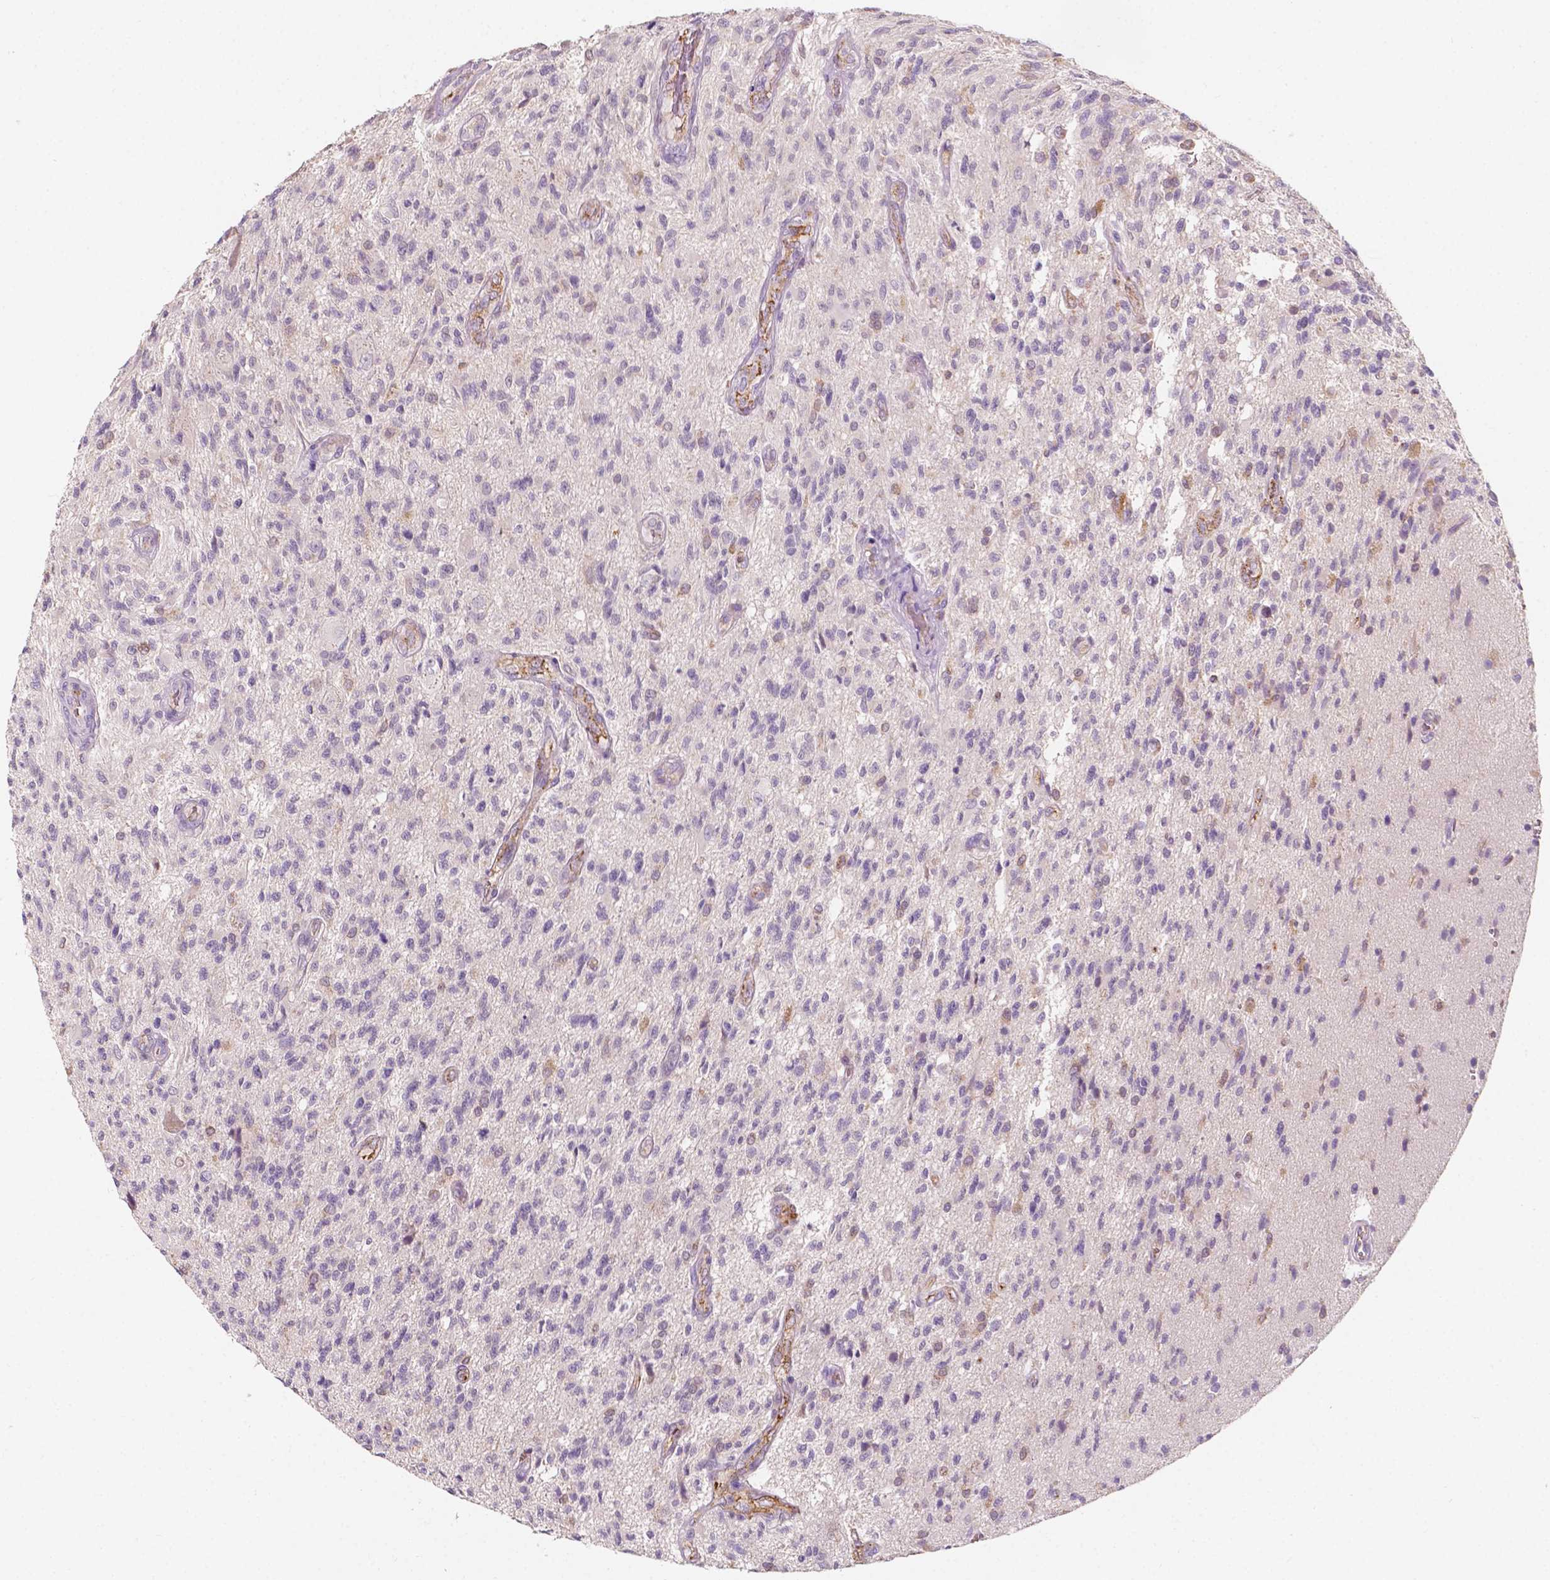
{"staining": {"intensity": "negative", "quantity": "none", "location": "none"}, "tissue": "glioma", "cell_type": "Tumor cells", "image_type": "cancer", "snomed": [{"axis": "morphology", "description": "Glioma, malignant, High grade"}, {"axis": "topography", "description": "Brain"}], "caption": "Human glioma stained for a protein using immunohistochemistry (IHC) exhibits no positivity in tumor cells.", "gene": "SLC22A4", "patient": {"sex": "male", "age": 56}}